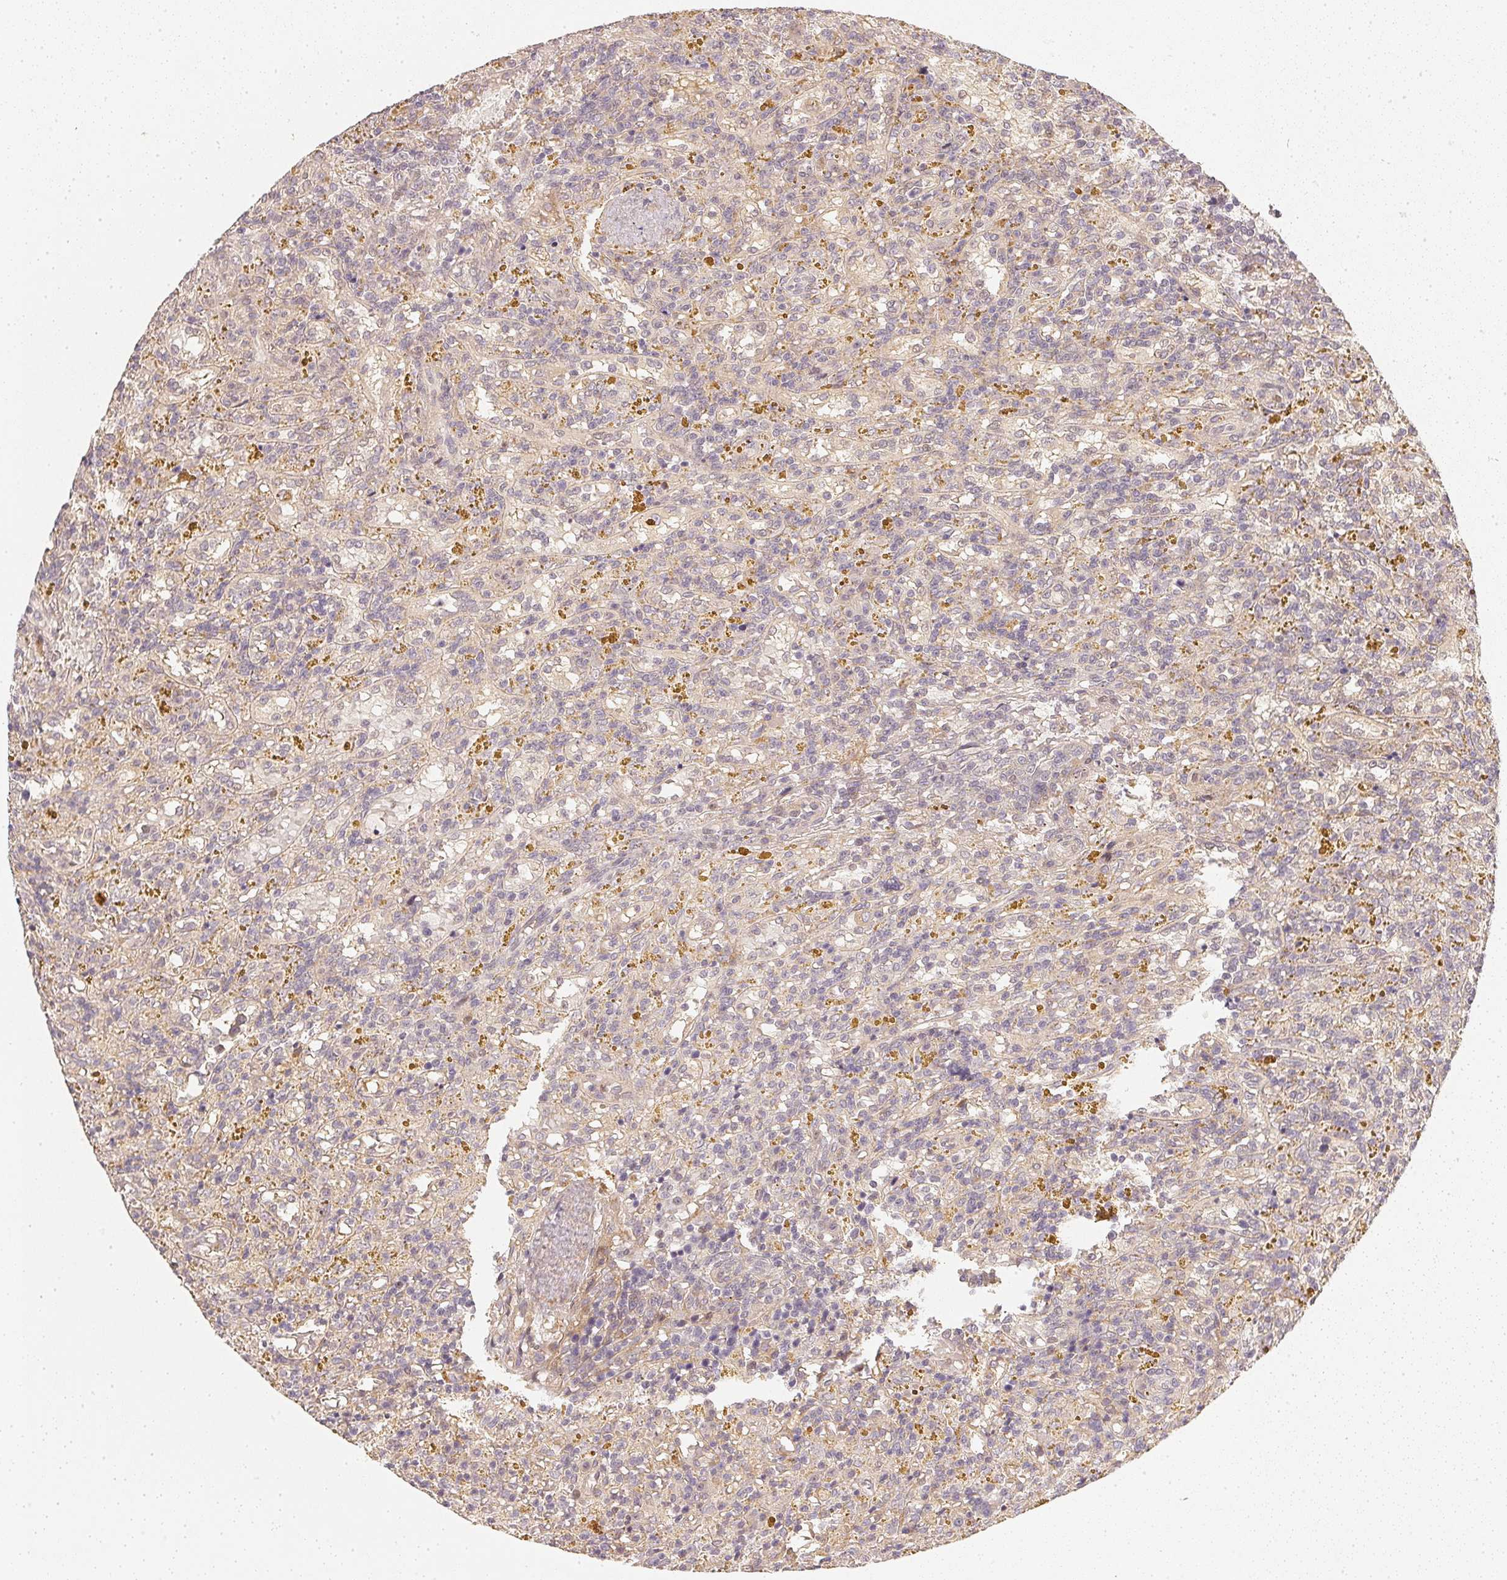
{"staining": {"intensity": "negative", "quantity": "none", "location": "none"}, "tissue": "lymphoma", "cell_type": "Tumor cells", "image_type": "cancer", "snomed": [{"axis": "morphology", "description": "Malignant lymphoma, non-Hodgkin's type, Low grade"}, {"axis": "topography", "description": "Spleen"}], "caption": "Immunohistochemistry (IHC) of low-grade malignant lymphoma, non-Hodgkin's type reveals no staining in tumor cells. (DAB (3,3'-diaminobenzidine) IHC visualized using brightfield microscopy, high magnification).", "gene": "SERPINE1", "patient": {"sex": "female", "age": 65}}